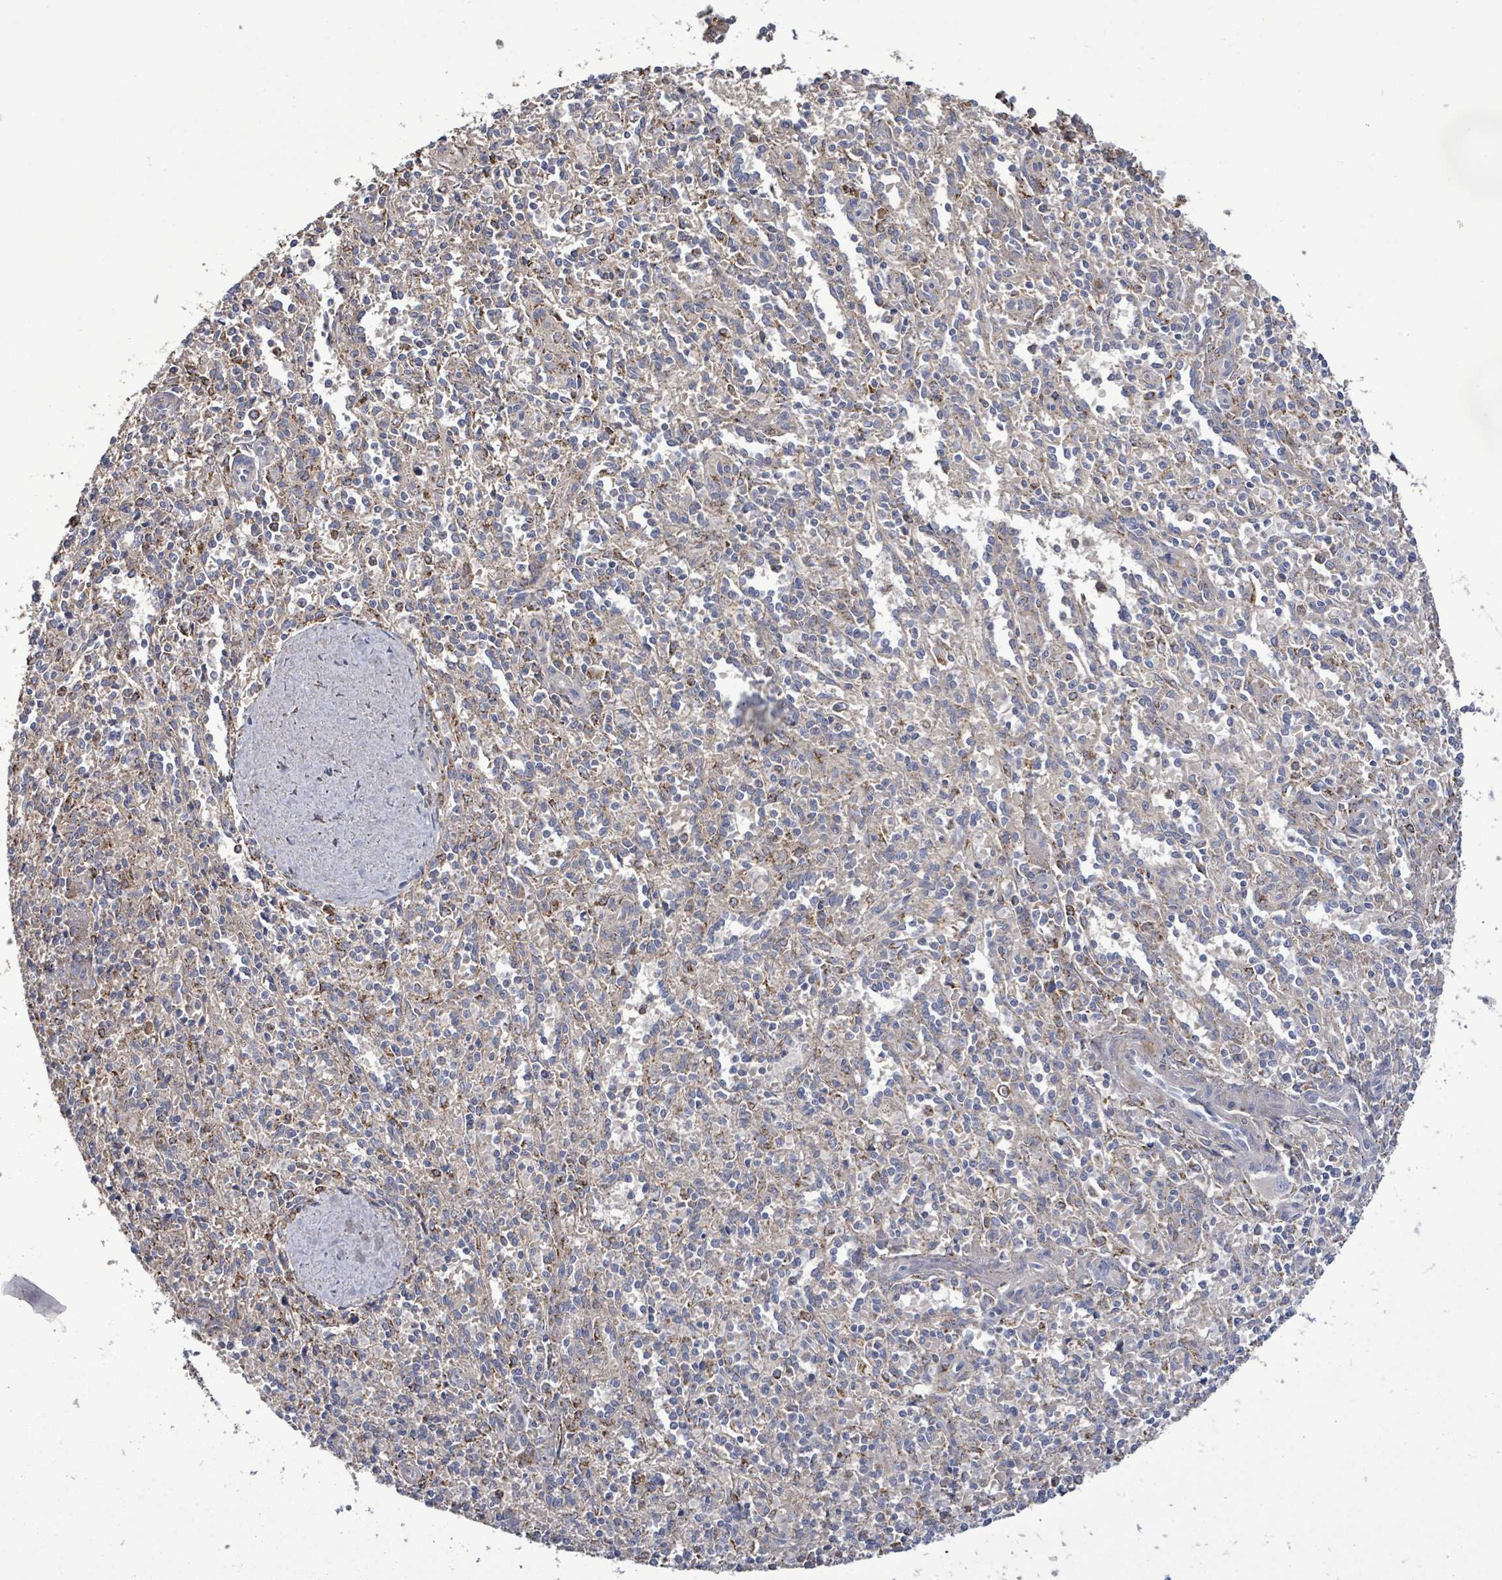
{"staining": {"intensity": "strong", "quantity": "25%-75%", "location": "cytoplasmic/membranous"}, "tissue": "spleen", "cell_type": "Cells in red pulp", "image_type": "normal", "snomed": [{"axis": "morphology", "description": "Normal tissue, NOS"}, {"axis": "topography", "description": "Spleen"}], "caption": "Brown immunohistochemical staining in normal spleen demonstrates strong cytoplasmic/membranous positivity in approximately 25%-75% of cells in red pulp.", "gene": "MTMR12", "patient": {"sex": "female", "age": 70}}